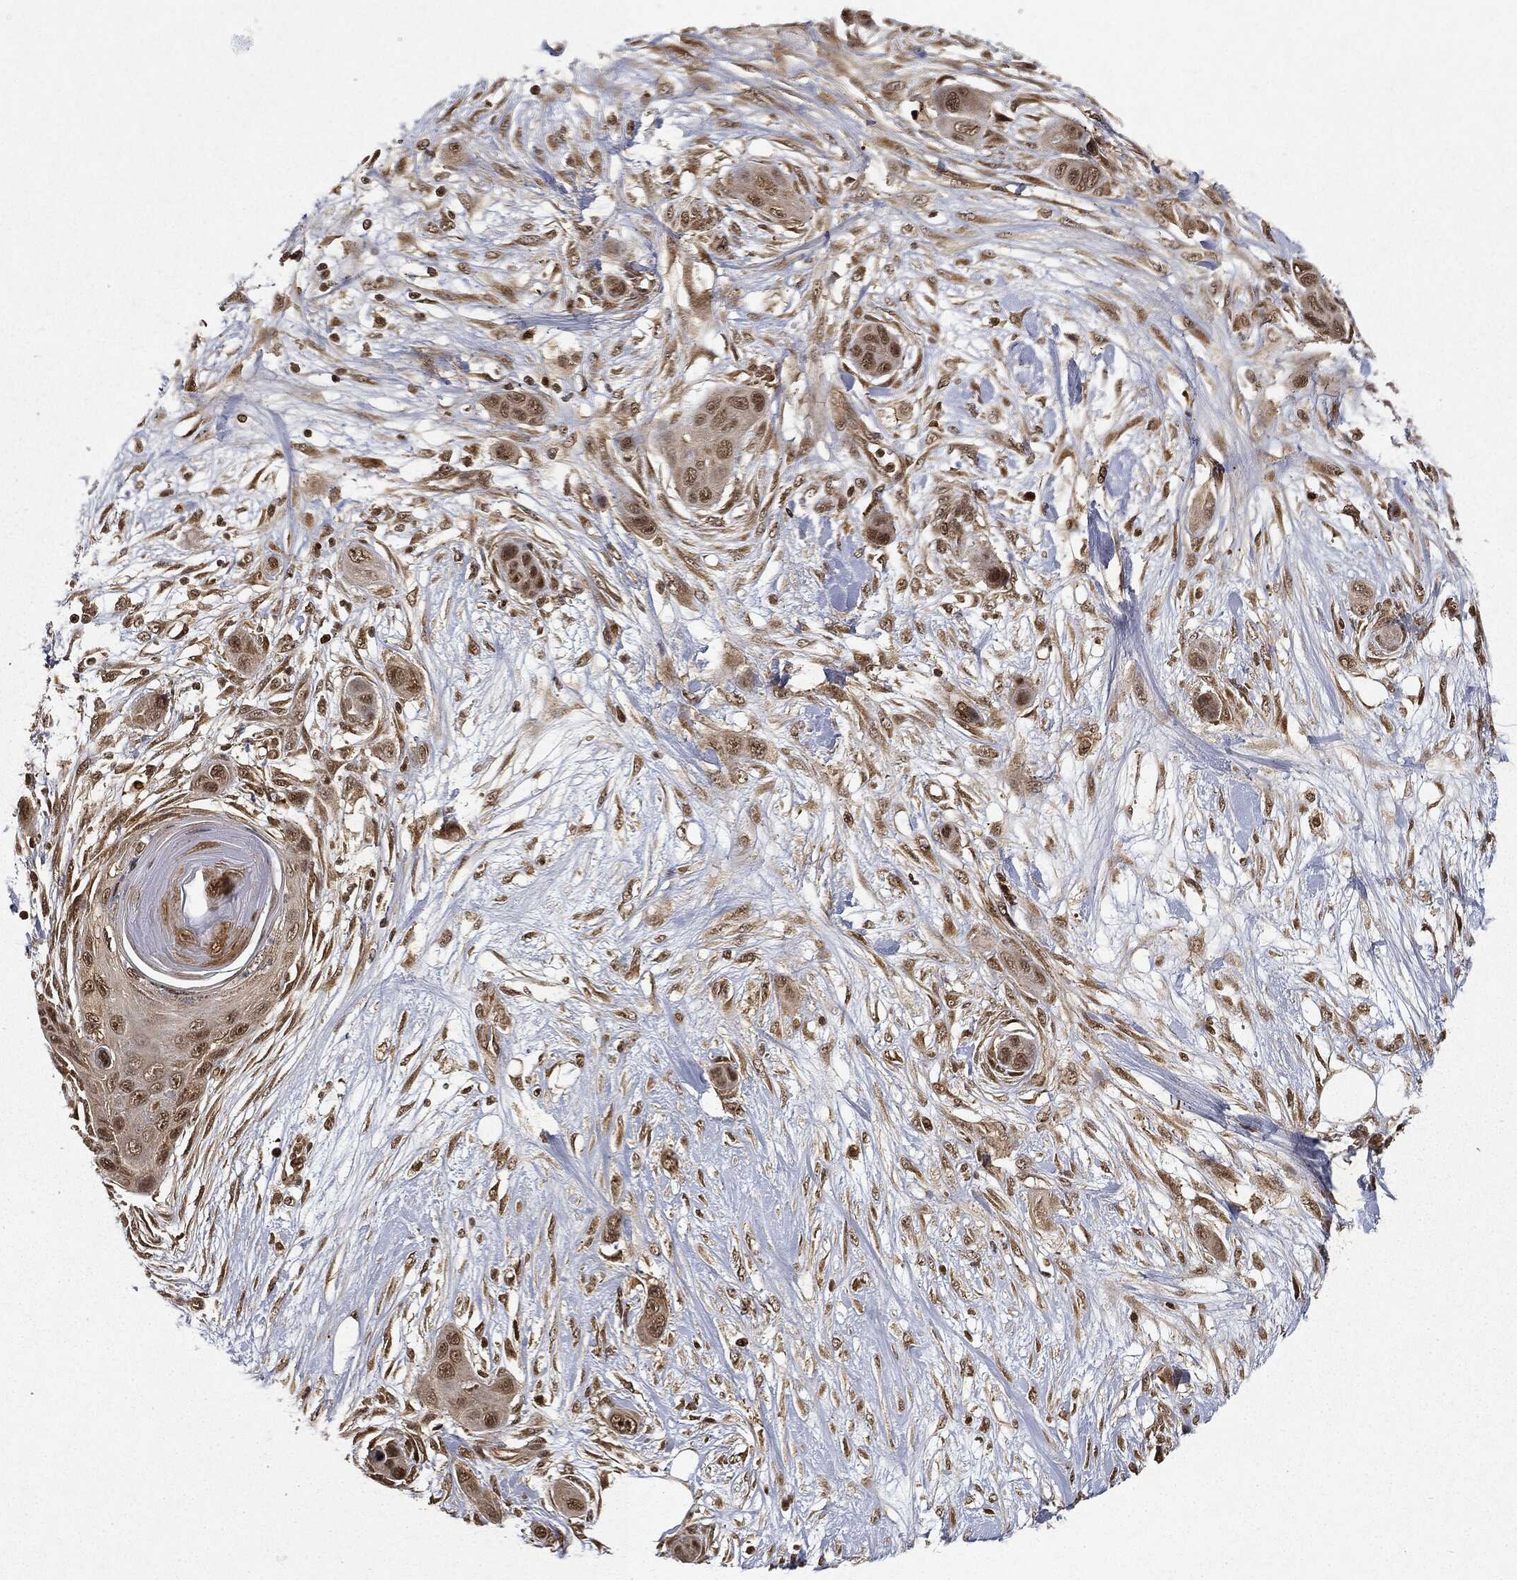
{"staining": {"intensity": "moderate", "quantity": ">75%", "location": "nuclear"}, "tissue": "skin cancer", "cell_type": "Tumor cells", "image_type": "cancer", "snomed": [{"axis": "morphology", "description": "Squamous cell carcinoma, NOS"}, {"axis": "topography", "description": "Skin"}], "caption": "High-power microscopy captured an immunohistochemistry (IHC) image of skin cancer (squamous cell carcinoma), revealing moderate nuclear expression in approximately >75% of tumor cells.", "gene": "ZNHIT6", "patient": {"sex": "male", "age": 79}}